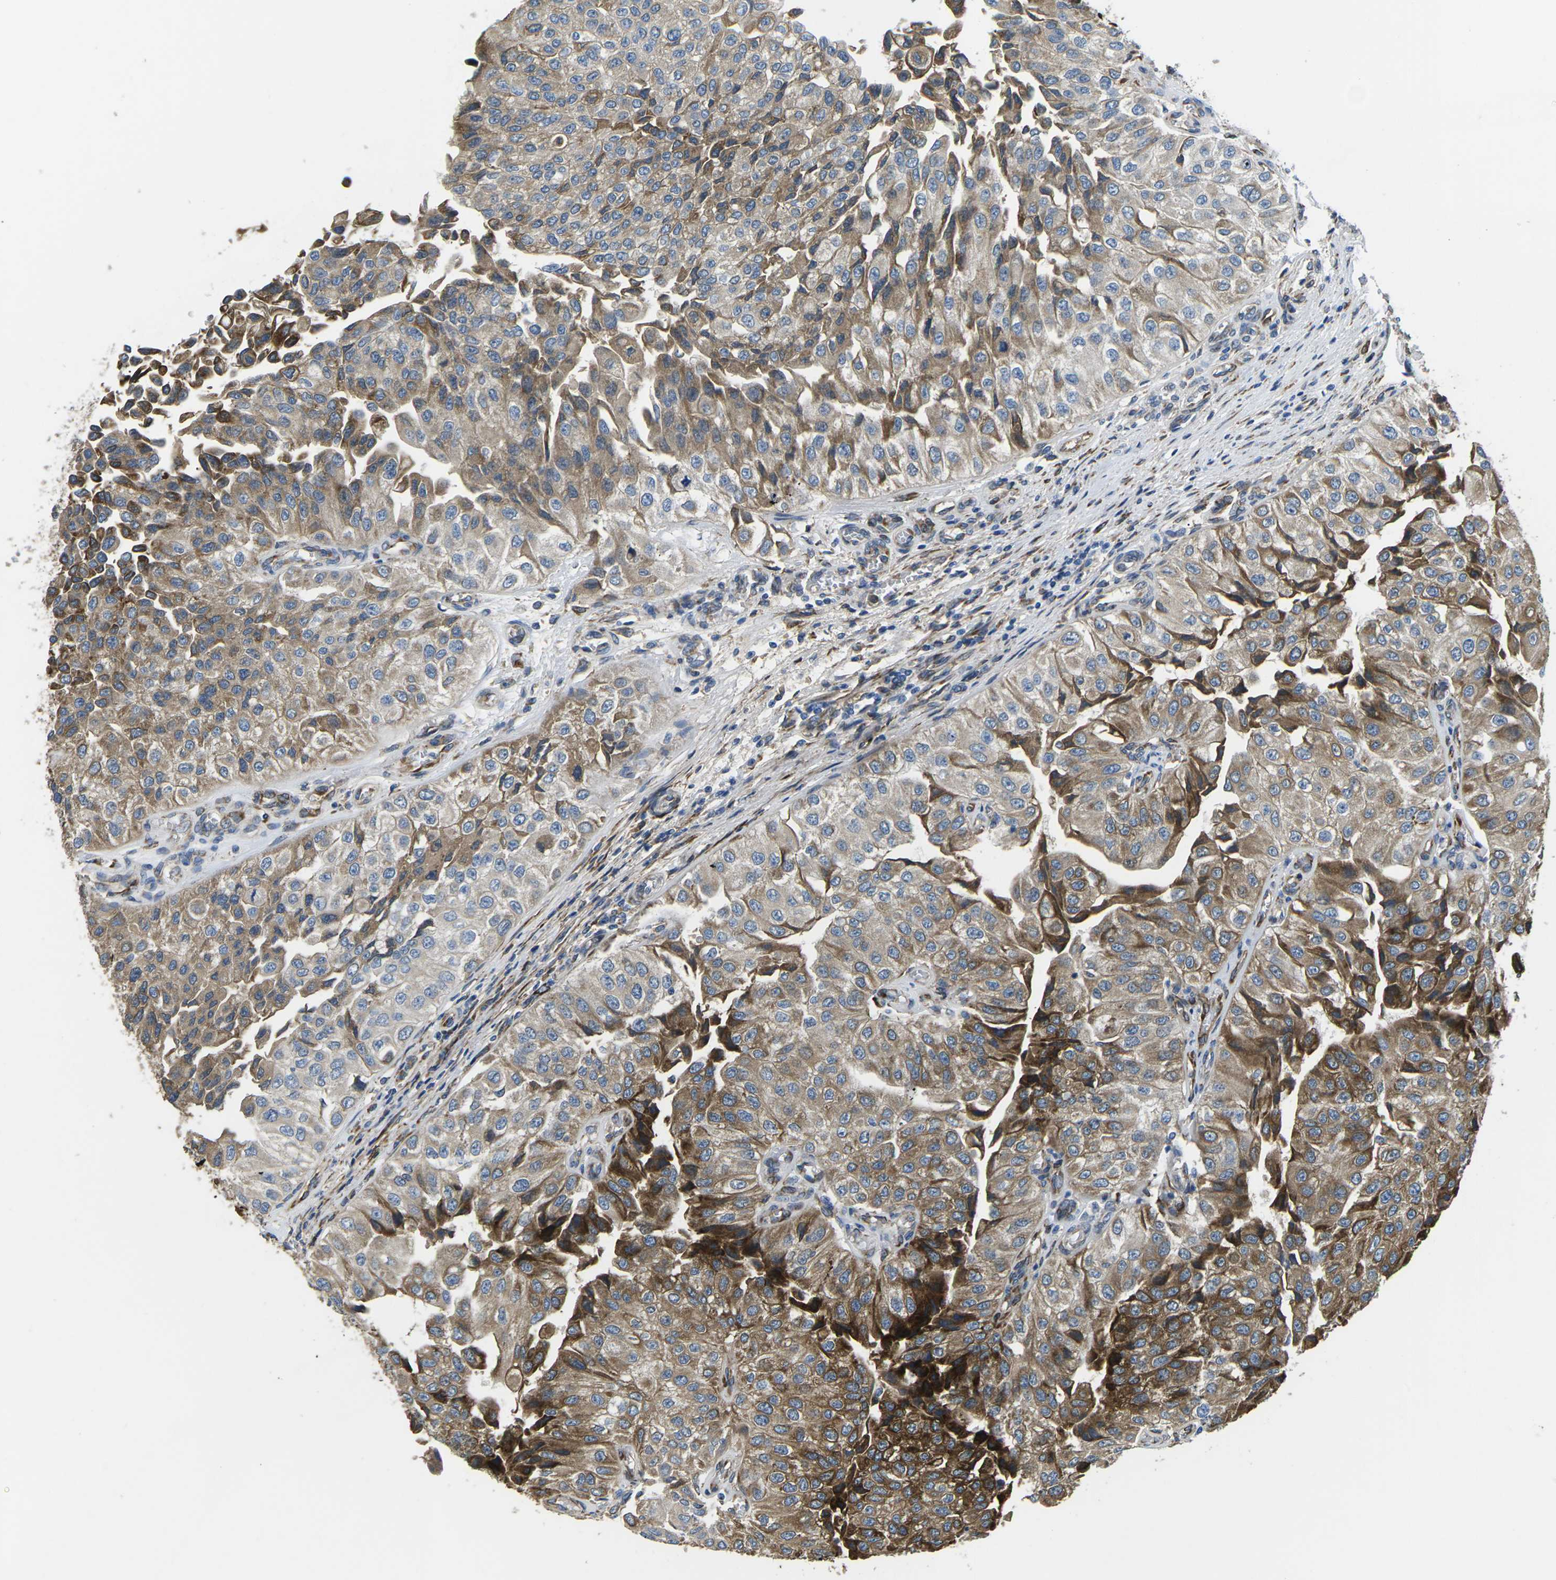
{"staining": {"intensity": "strong", "quantity": ">75%", "location": "cytoplasmic/membranous"}, "tissue": "urothelial cancer", "cell_type": "Tumor cells", "image_type": "cancer", "snomed": [{"axis": "morphology", "description": "Urothelial carcinoma, High grade"}, {"axis": "topography", "description": "Kidney"}, {"axis": "topography", "description": "Urinary bladder"}], "caption": "A brown stain labels strong cytoplasmic/membranous expression of a protein in human urothelial cancer tumor cells. (IHC, brightfield microscopy, high magnification).", "gene": "PDZD8", "patient": {"sex": "male", "age": 77}}